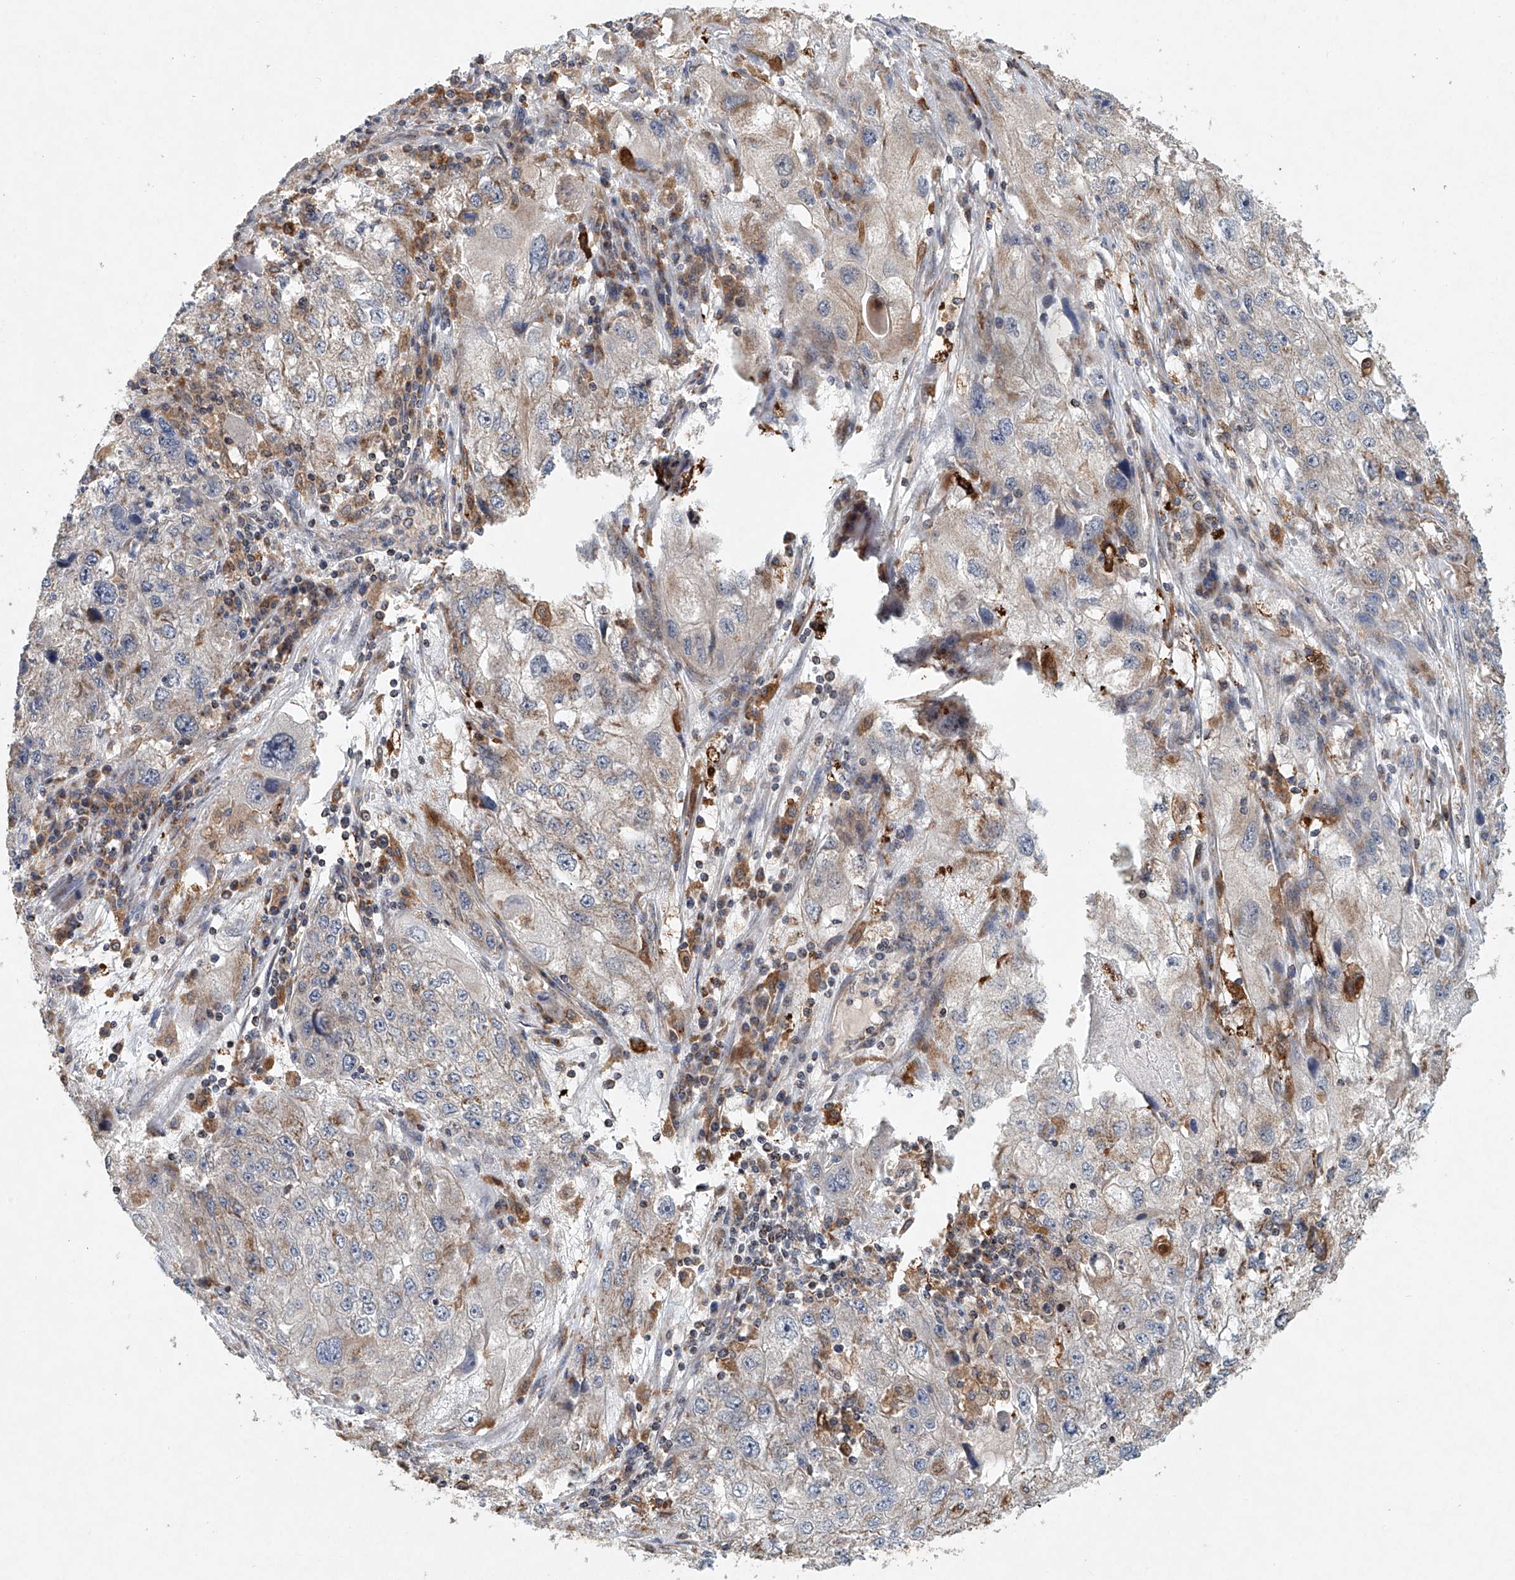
{"staining": {"intensity": "negative", "quantity": "none", "location": "none"}, "tissue": "endometrial cancer", "cell_type": "Tumor cells", "image_type": "cancer", "snomed": [{"axis": "morphology", "description": "Adenocarcinoma, NOS"}, {"axis": "topography", "description": "Endometrium"}], "caption": "The micrograph exhibits no staining of tumor cells in endometrial cancer (adenocarcinoma).", "gene": "DCAF11", "patient": {"sex": "female", "age": 49}}